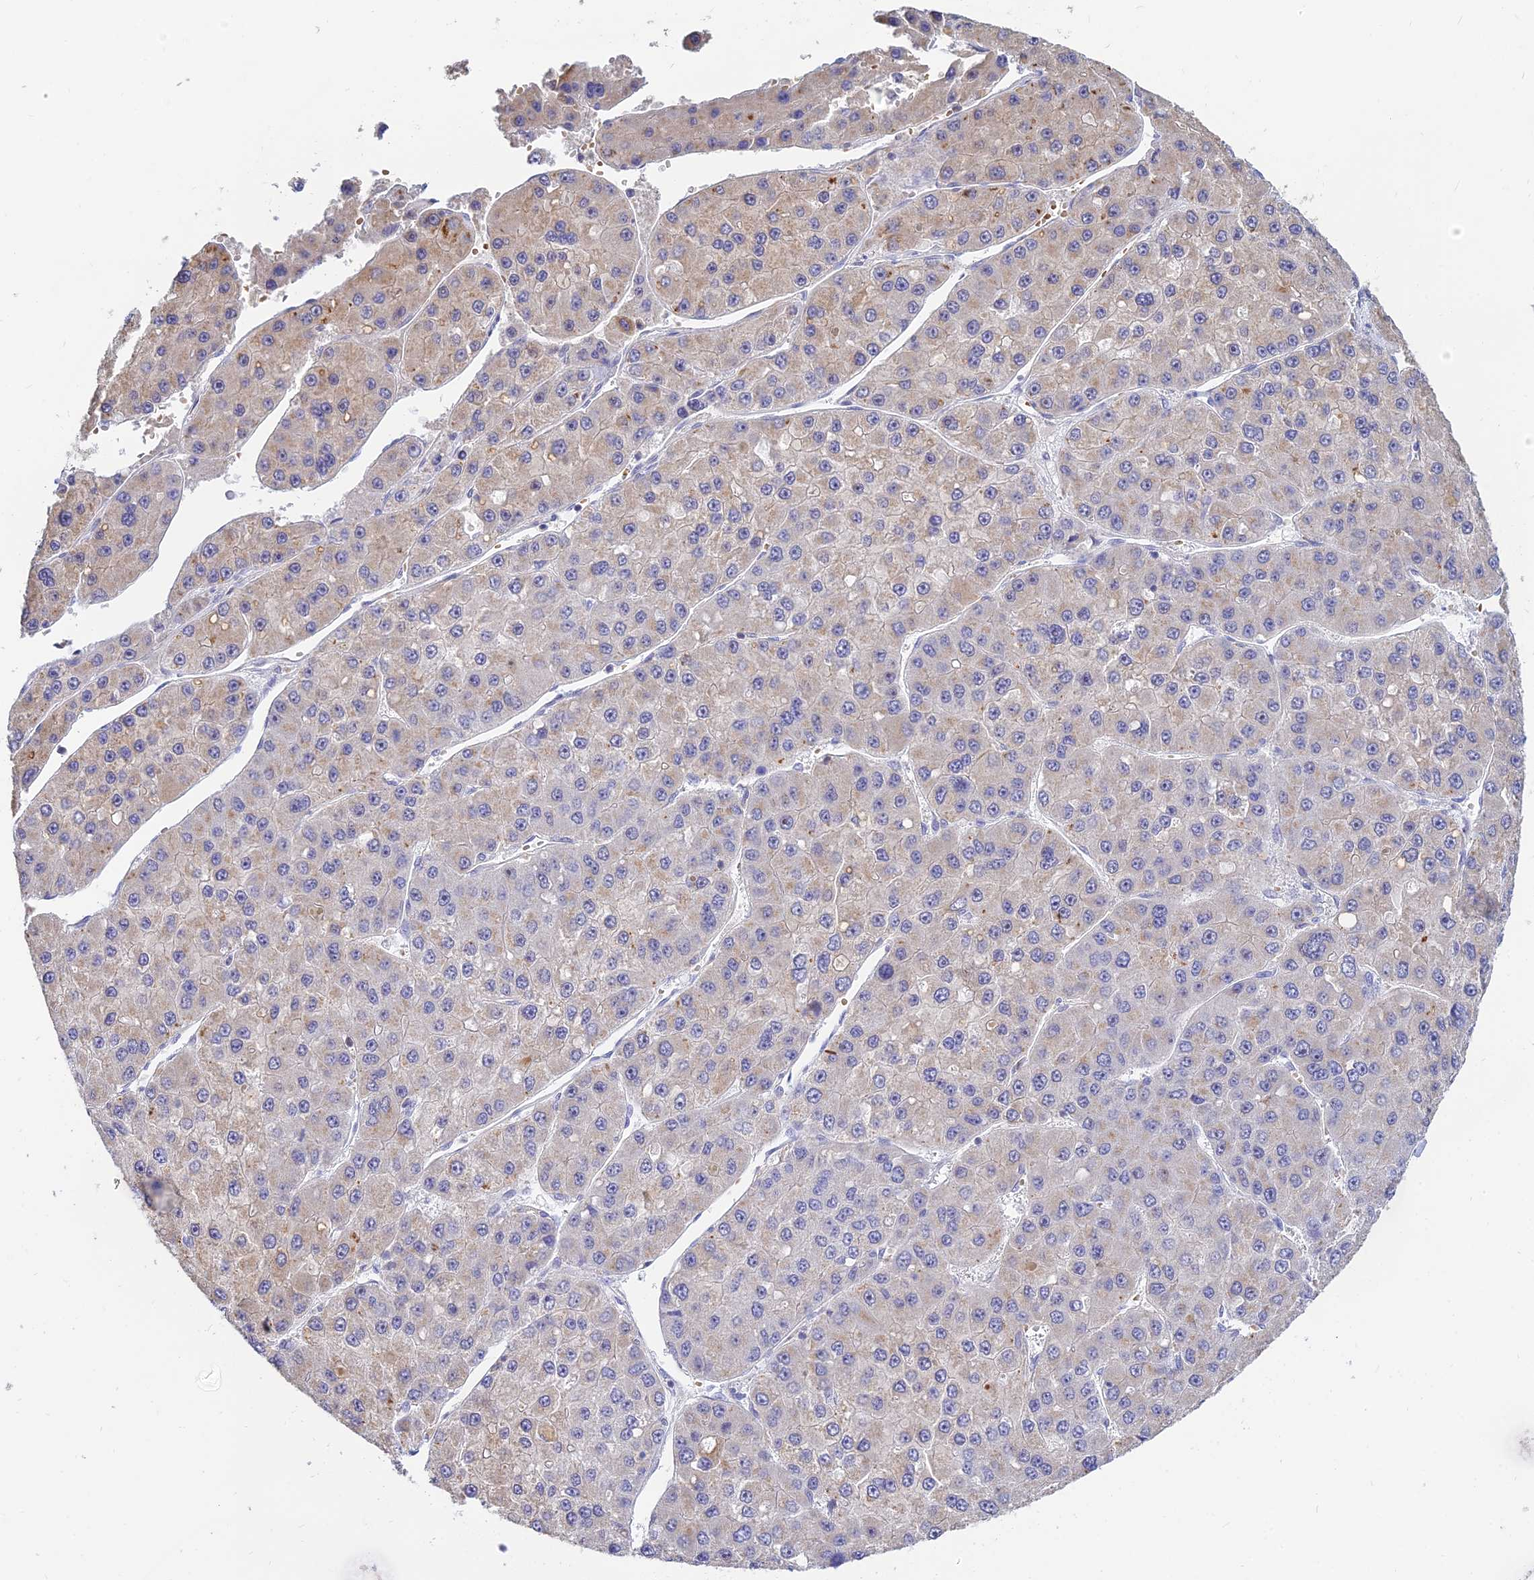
{"staining": {"intensity": "weak", "quantity": "25%-75%", "location": "cytoplasmic/membranous"}, "tissue": "liver cancer", "cell_type": "Tumor cells", "image_type": "cancer", "snomed": [{"axis": "morphology", "description": "Carcinoma, Hepatocellular, NOS"}, {"axis": "topography", "description": "Liver"}], "caption": "High-magnification brightfield microscopy of liver cancer (hepatocellular carcinoma) stained with DAB (brown) and counterstained with hematoxylin (blue). tumor cells exhibit weak cytoplasmic/membranous expression is identified in approximately25%-75% of cells.", "gene": "ARL8B", "patient": {"sex": "female", "age": 73}}